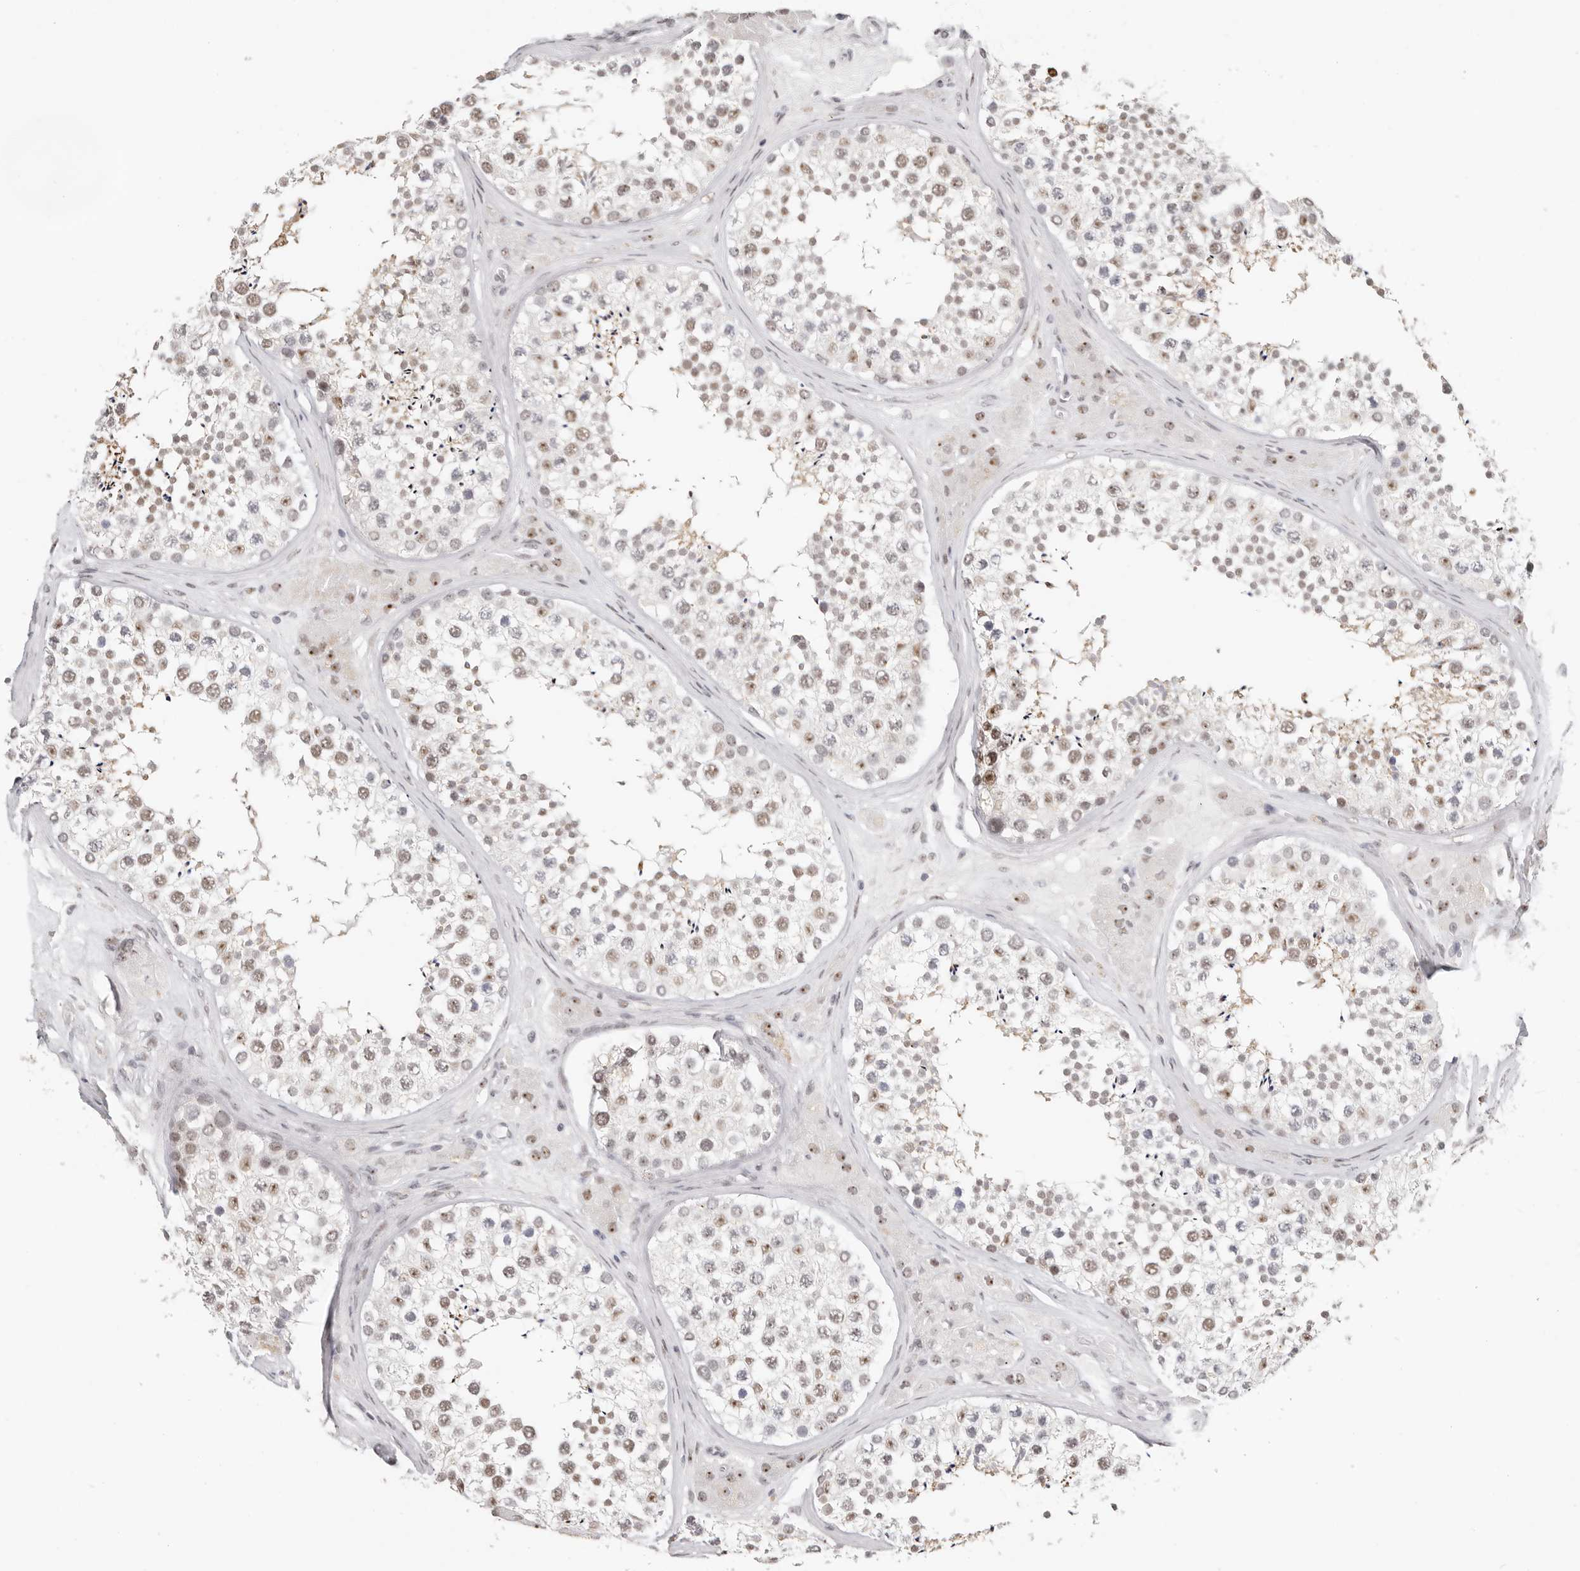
{"staining": {"intensity": "moderate", "quantity": "25%-75%", "location": "nuclear"}, "tissue": "testis", "cell_type": "Cells in seminiferous ducts", "image_type": "normal", "snomed": [{"axis": "morphology", "description": "Normal tissue, NOS"}, {"axis": "topography", "description": "Testis"}], "caption": "Protein staining of benign testis demonstrates moderate nuclear positivity in approximately 25%-75% of cells in seminiferous ducts. (DAB (3,3'-diaminobenzidine) IHC with brightfield microscopy, high magnification).", "gene": "LARP7", "patient": {"sex": "male", "age": 46}}